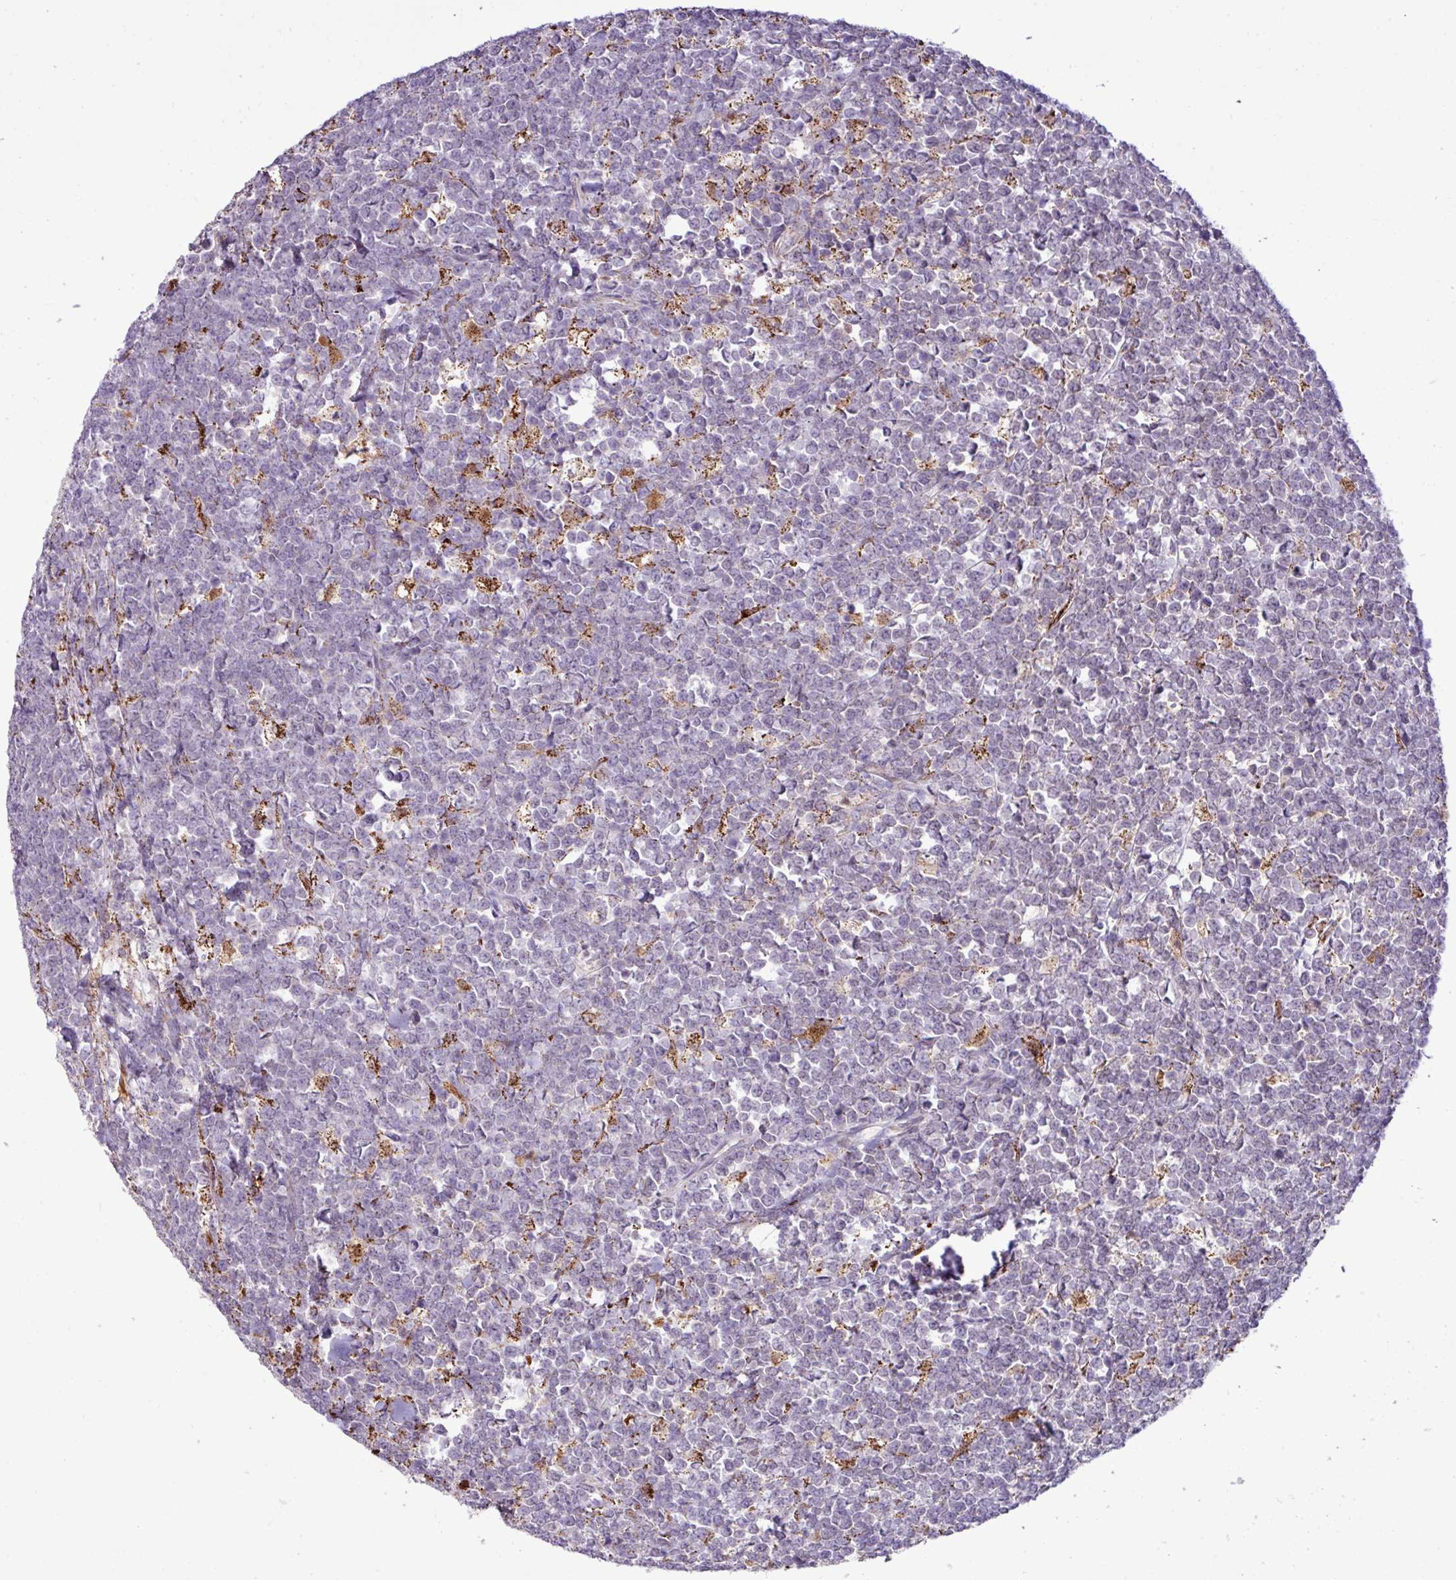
{"staining": {"intensity": "negative", "quantity": "none", "location": "none"}, "tissue": "lymphoma", "cell_type": "Tumor cells", "image_type": "cancer", "snomed": [{"axis": "morphology", "description": "Malignant lymphoma, non-Hodgkin's type, High grade"}, {"axis": "topography", "description": "Small intestine"}, {"axis": "topography", "description": "Colon"}], "caption": "Immunohistochemistry (IHC) image of neoplastic tissue: human lymphoma stained with DAB reveals no significant protein positivity in tumor cells. (DAB (3,3'-diaminobenzidine) immunohistochemistry with hematoxylin counter stain).", "gene": "SGPP1", "patient": {"sex": "male", "age": 8}}